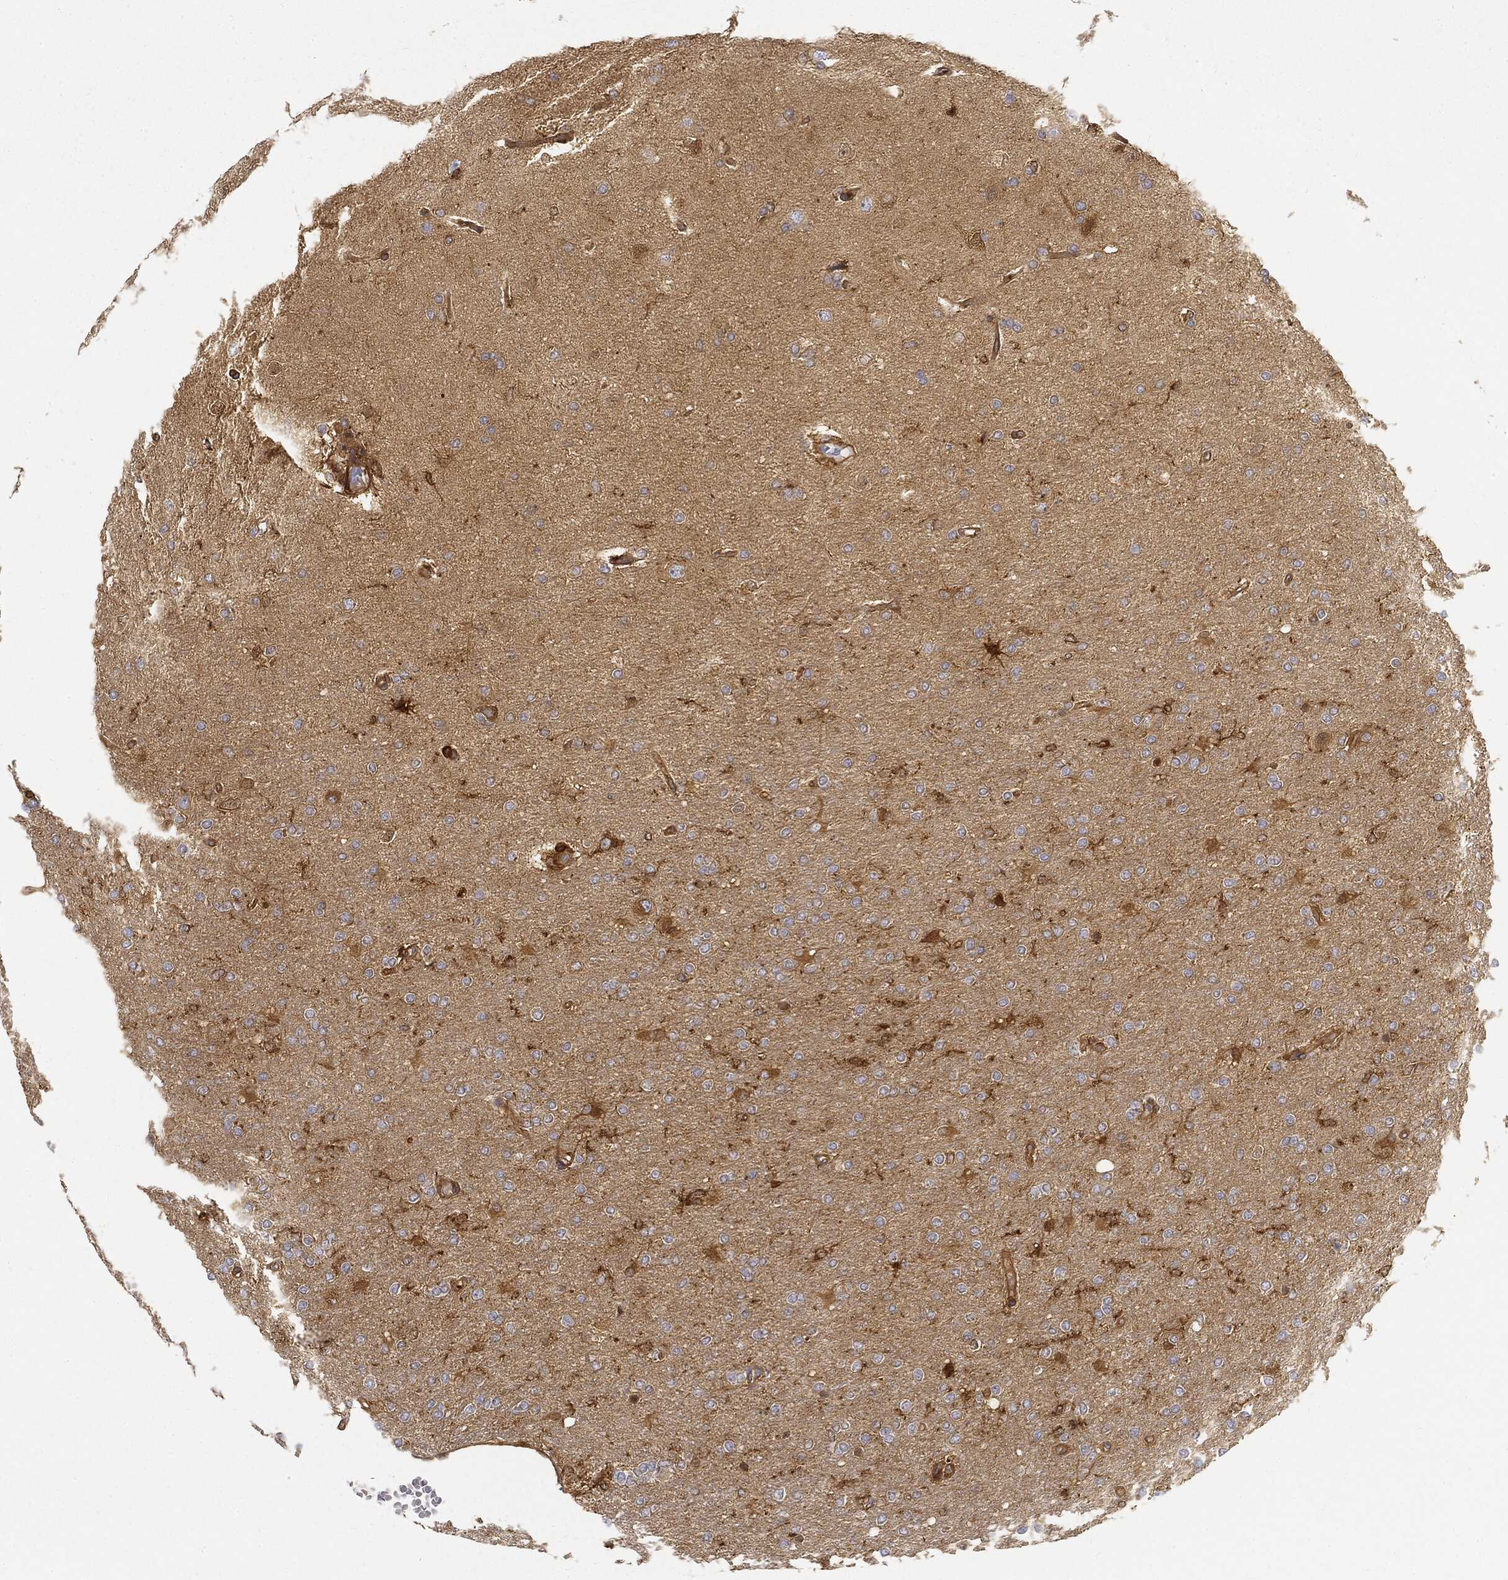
{"staining": {"intensity": "moderate", "quantity": "<25%", "location": "cytoplasmic/membranous"}, "tissue": "glioma", "cell_type": "Tumor cells", "image_type": "cancer", "snomed": [{"axis": "morphology", "description": "Glioma, malignant, High grade"}, {"axis": "topography", "description": "Cerebral cortex"}], "caption": "Glioma tissue demonstrates moderate cytoplasmic/membranous expression in approximately <25% of tumor cells, visualized by immunohistochemistry.", "gene": "WDR1", "patient": {"sex": "male", "age": 70}}